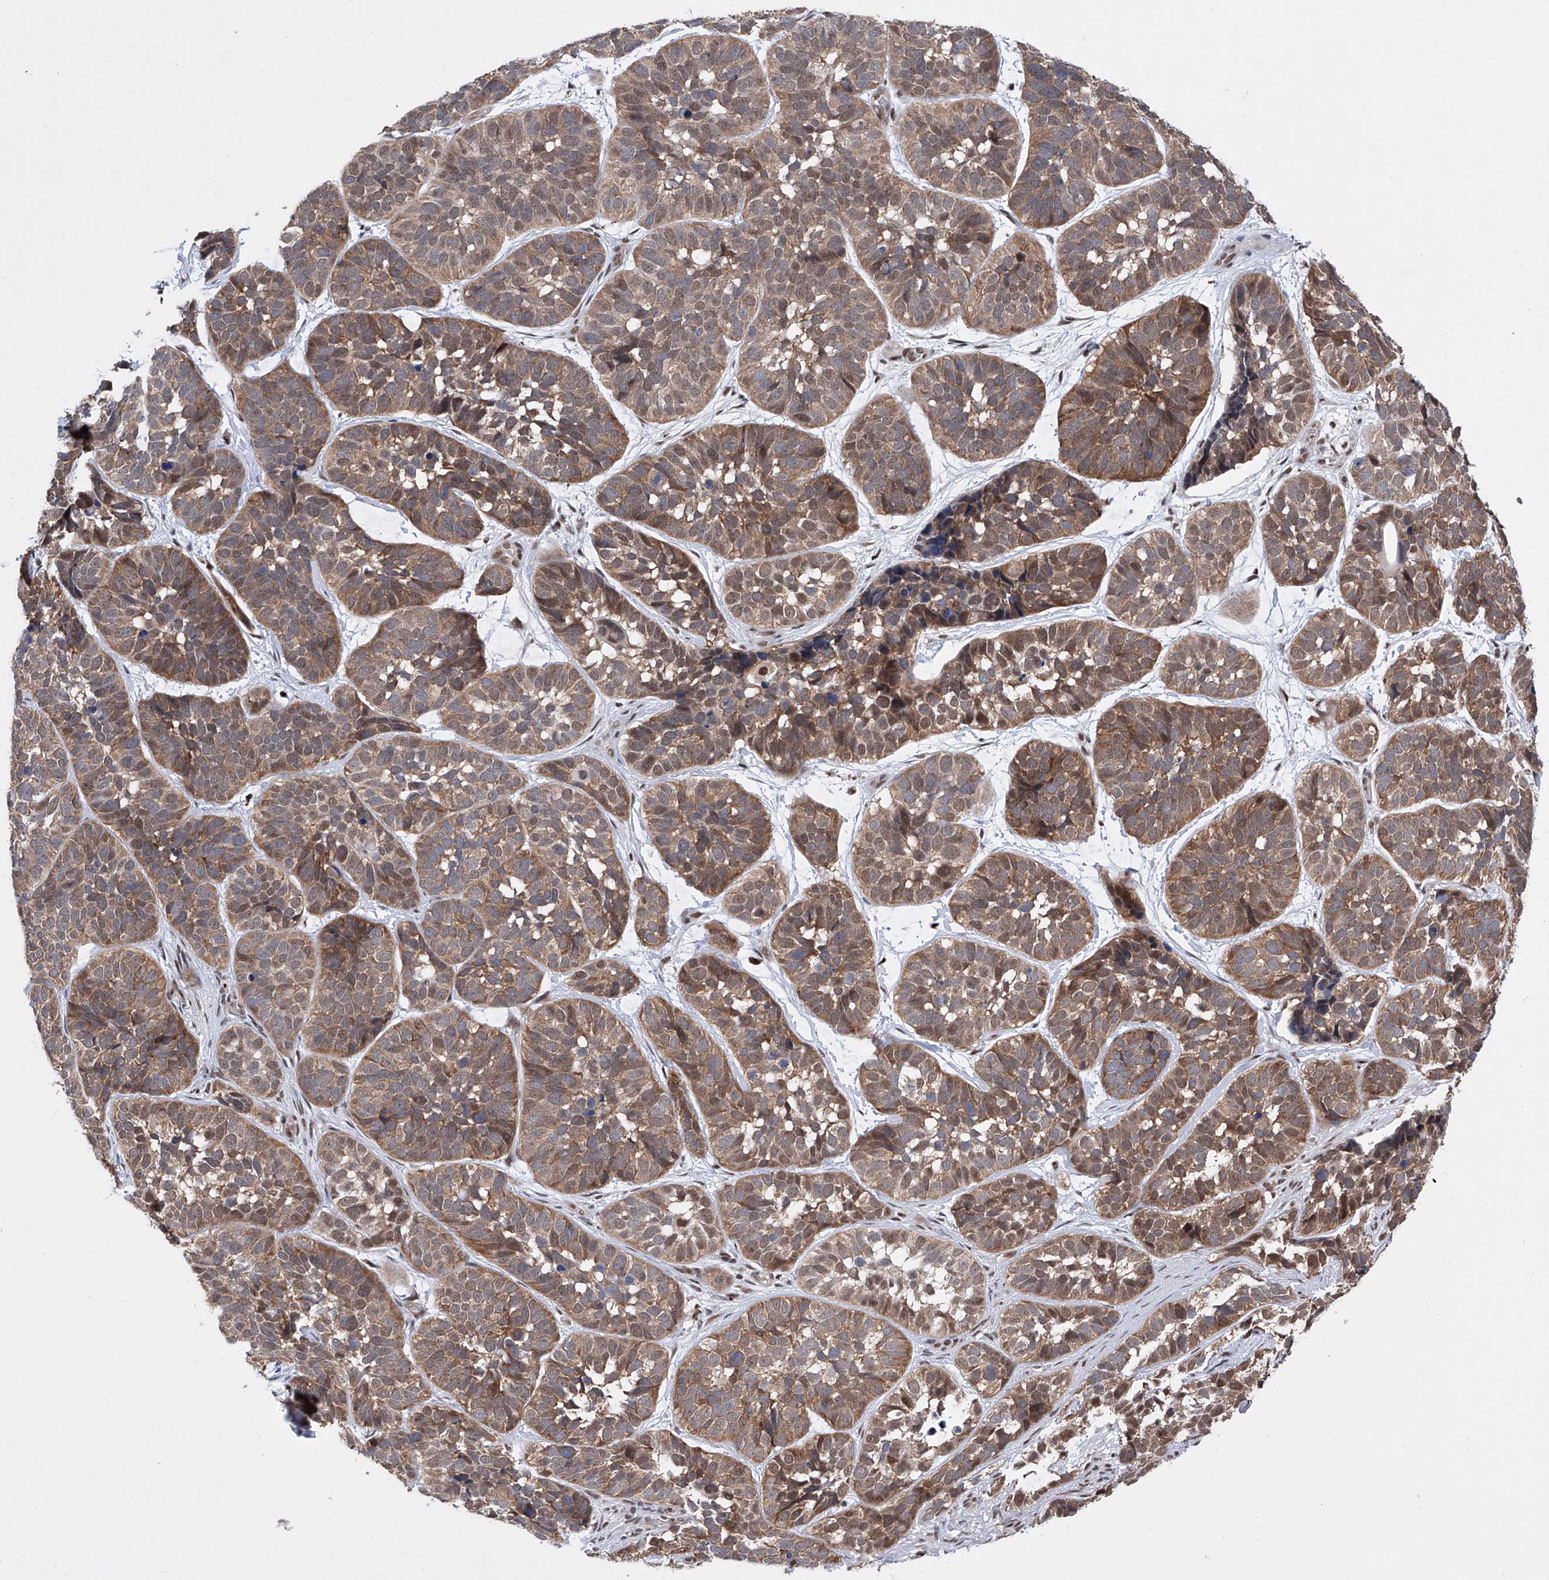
{"staining": {"intensity": "moderate", "quantity": ">75%", "location": "cytoplasmic/membranous,nuclear"}, "tissue": "skin cancer", "cell_type": "Tumor cells", "image_type": "cancer", "snomed": [{"axis": "morphology", "description": "Basal cell carcinoma"}, {"axis": "topography", "description": "Skin"}], "caption": "Human skin cancer (basal cell carcinoma) stained with a brown dye shows moderate cytoplasmic/membranous and nuclear positive staining in approximately >75% of tumor cells.", "gene": "RAD54L", "patient": {"sex": "male", "age": 62}}